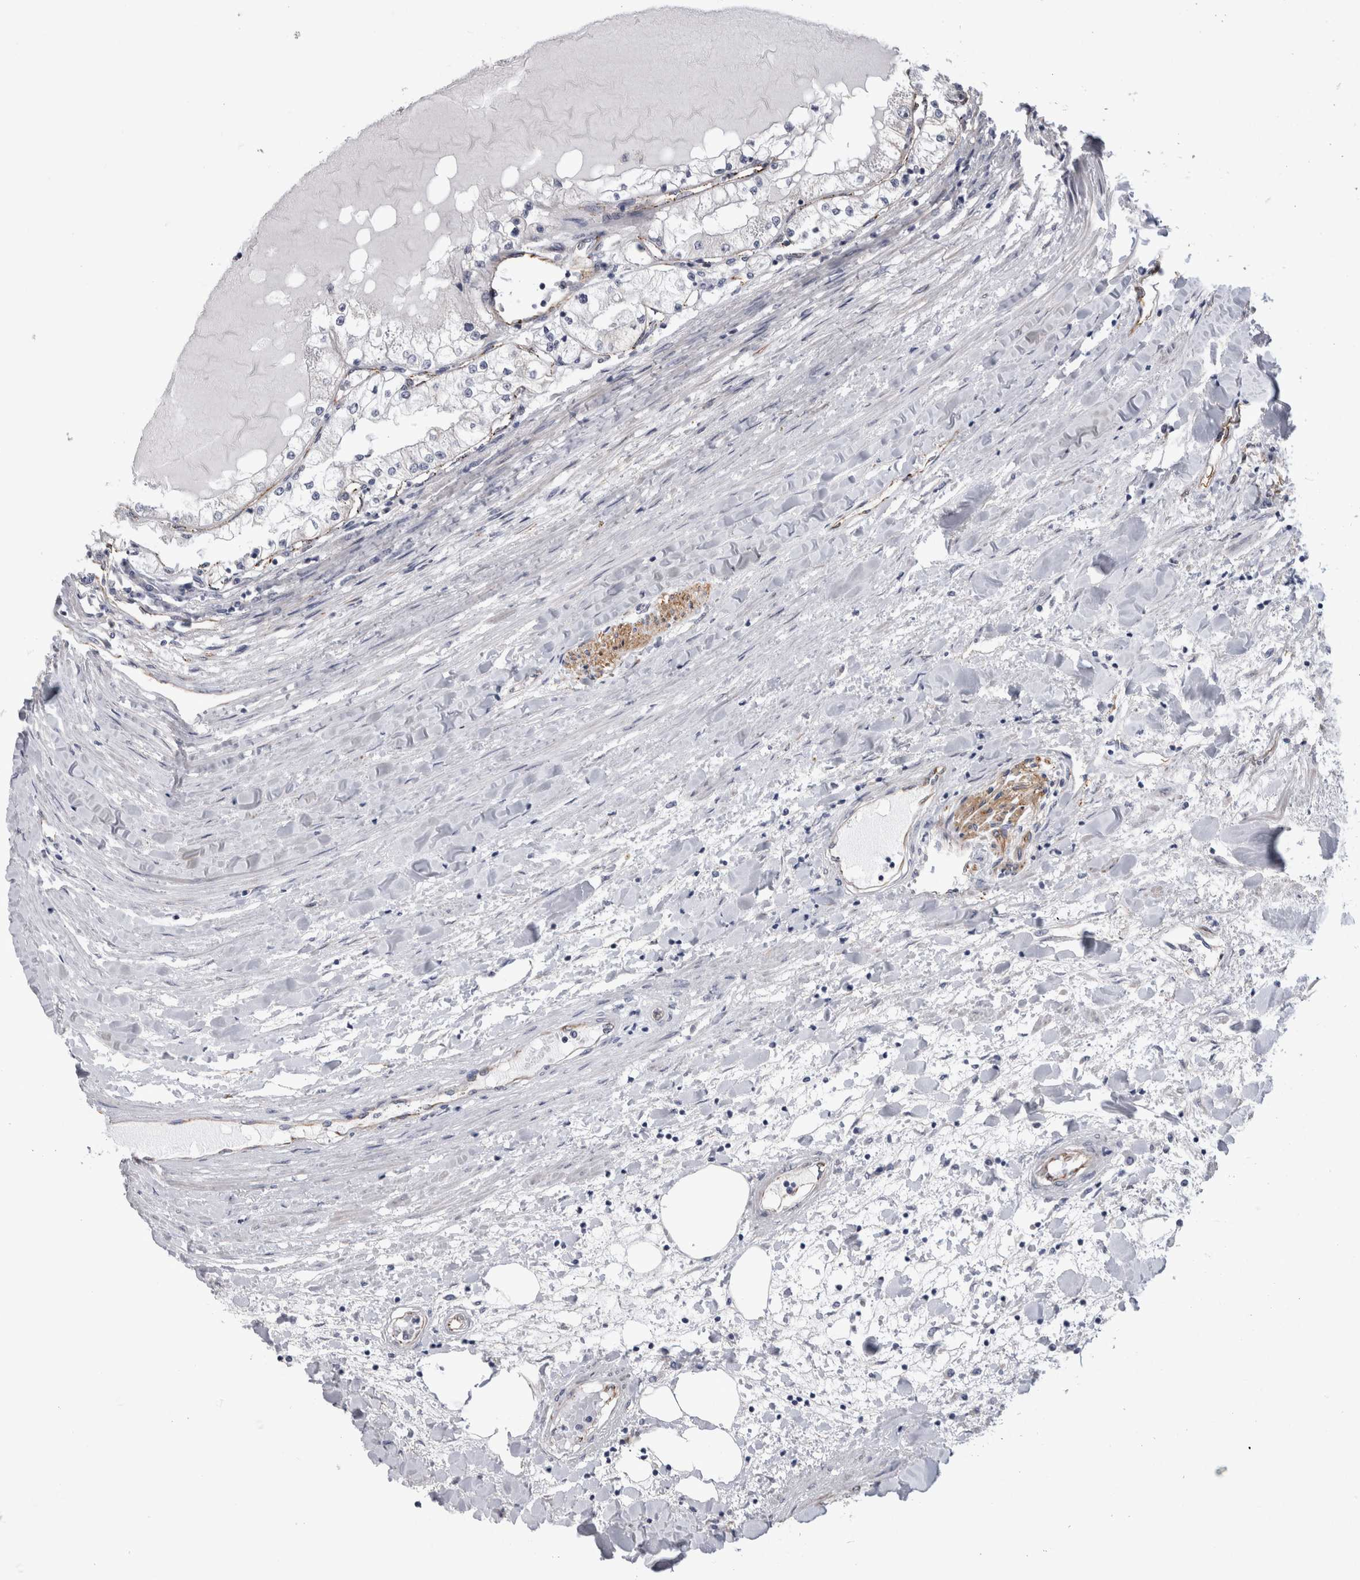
{"staining": {"intensity": "negative", "quantity": "none", "location": "none"}, "tissue": "renal cancer", "cell_type": "Tumor cells", "image_type": "cancer", "snomed": [{"axis": "morphology", "description": "Adenocarcinoma, NOS"}, {"axis": "topography", "description": "Kidney"}], "caption": "There is no significant expression in tumor cells of adenocarcinoma (renal).", "gene": "ACOT7", "patient": {"sex": "male", "age": 68}}